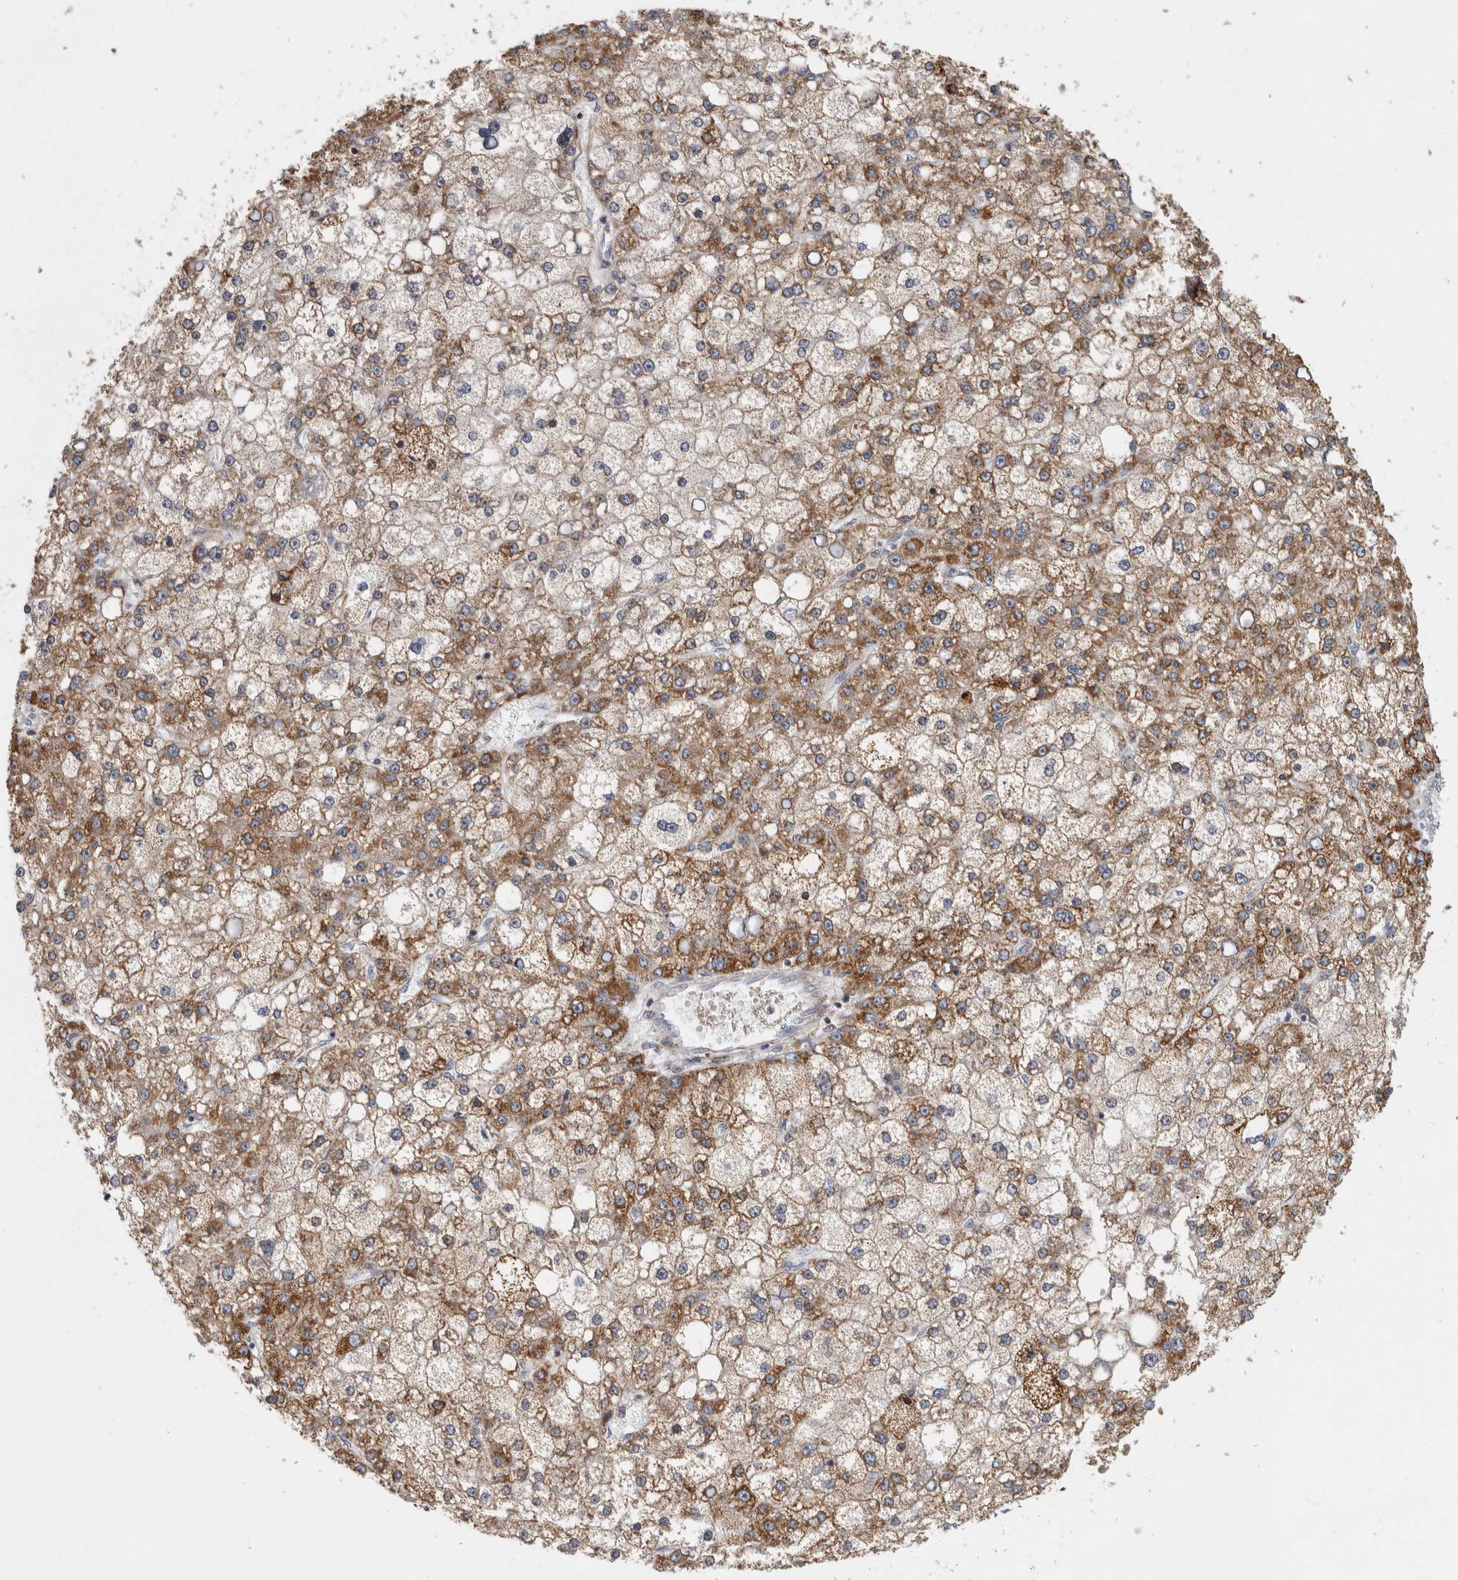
{"staining": {"intensity": "moderate", "quantity": "25%-75%", "location": "cytoplasmic/membranous"}, "tissue": "liver cancer", "cell_type": "Tumor cells", "image_type": "cancer", "snomed": [{"axis": "morphology", "description": "Carcinoma, Hepatocellular, NOS"}, {"axis": "topography", "description": "Liver"}], "caption": "Immunohistochemical staining of human liver cancer (hepatocellular carcinoma) displays moderate cytoplasmic/membranous protein staining in about 25%-75% of tumor cells. (DAB IHC, brown staining for protein, blue staining for nuclei).", "gene": "RBM48", "patient": {"sex": "male", "age": 67}}